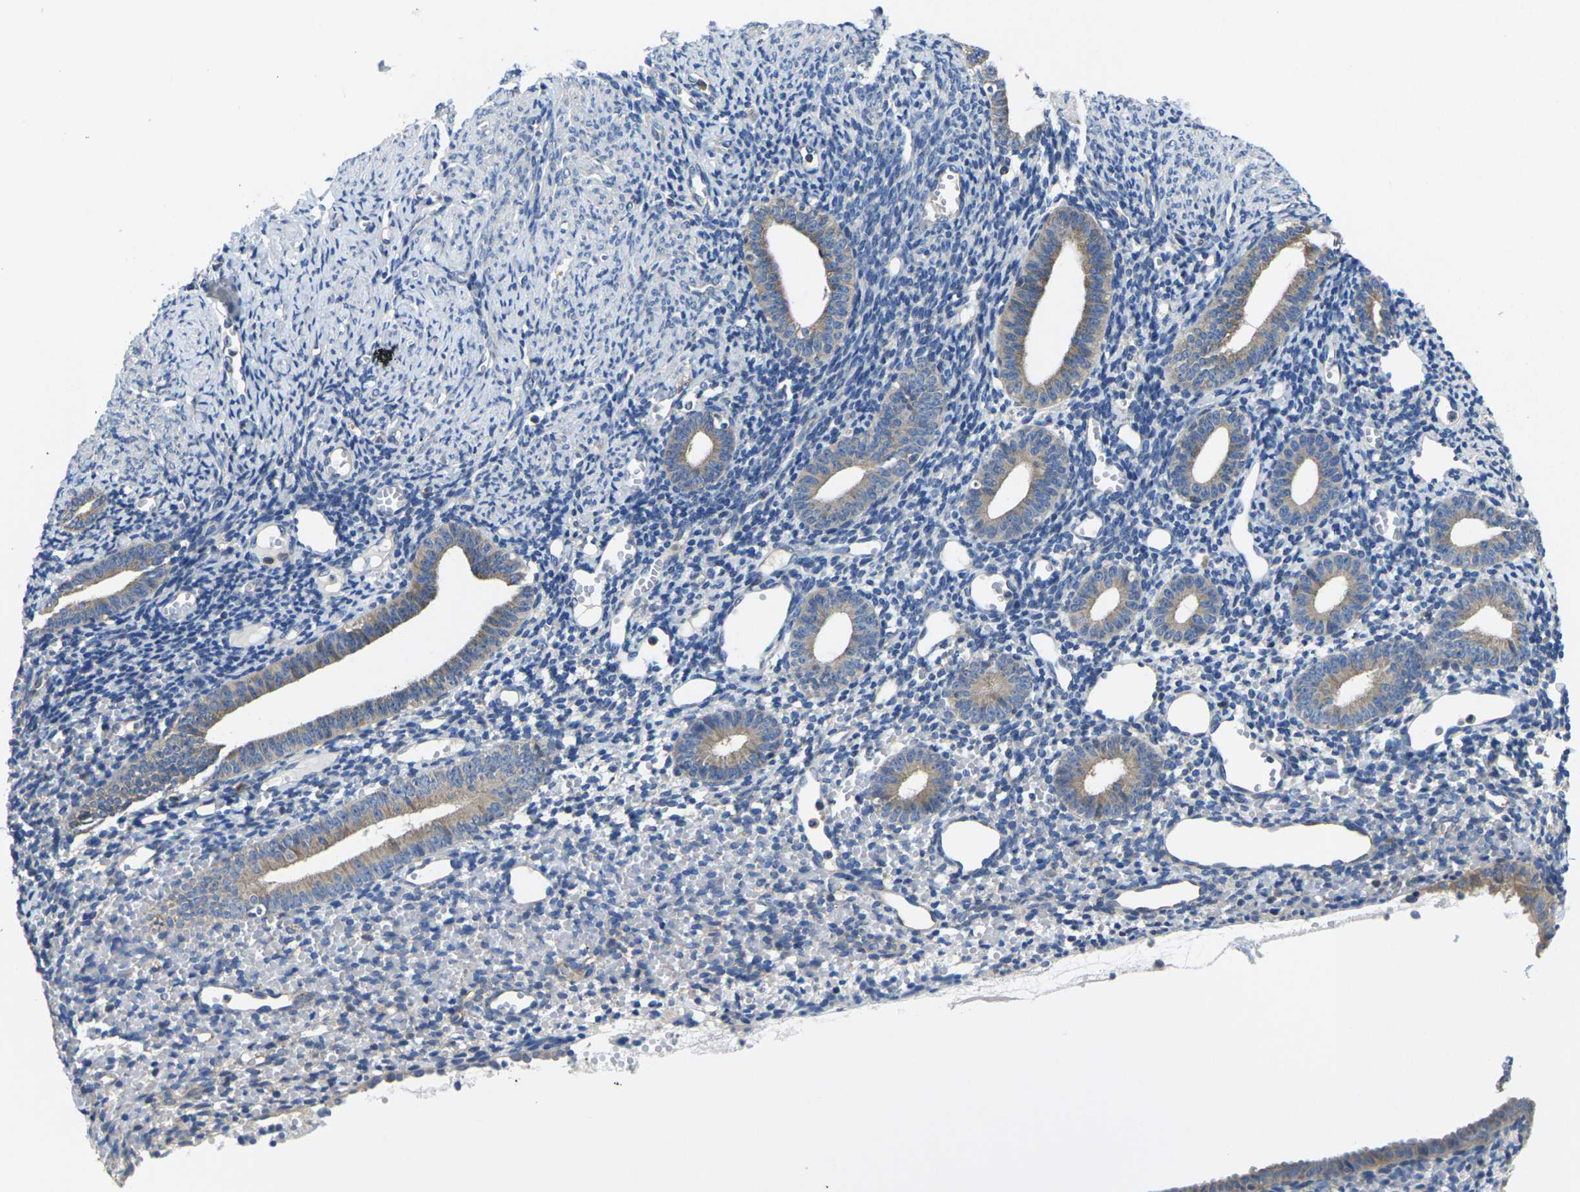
{"staining": {"intensity": "negative", "quantity": "none", "location": "none"}, "tissue": "endometrium", "cell_type": "Cells in endometrial stroma", "image_type": "normal", "snomed": [{"axis": "morphology", "description": "Normal tissue, NOS"}, {"axis": "topography", "description": "Endometrium"}], "caption": "Protein analysis of unremarkable endometrium shows no significant positivity in cells in endometrial stroma. The staining is performed using DAB (3,3'-diaminobenzidine) brown chromogen with nuclei counter-stained in using hematoxylin.", "gene": "TMCC2", "patient": {"sex": "female", "age": 50}}